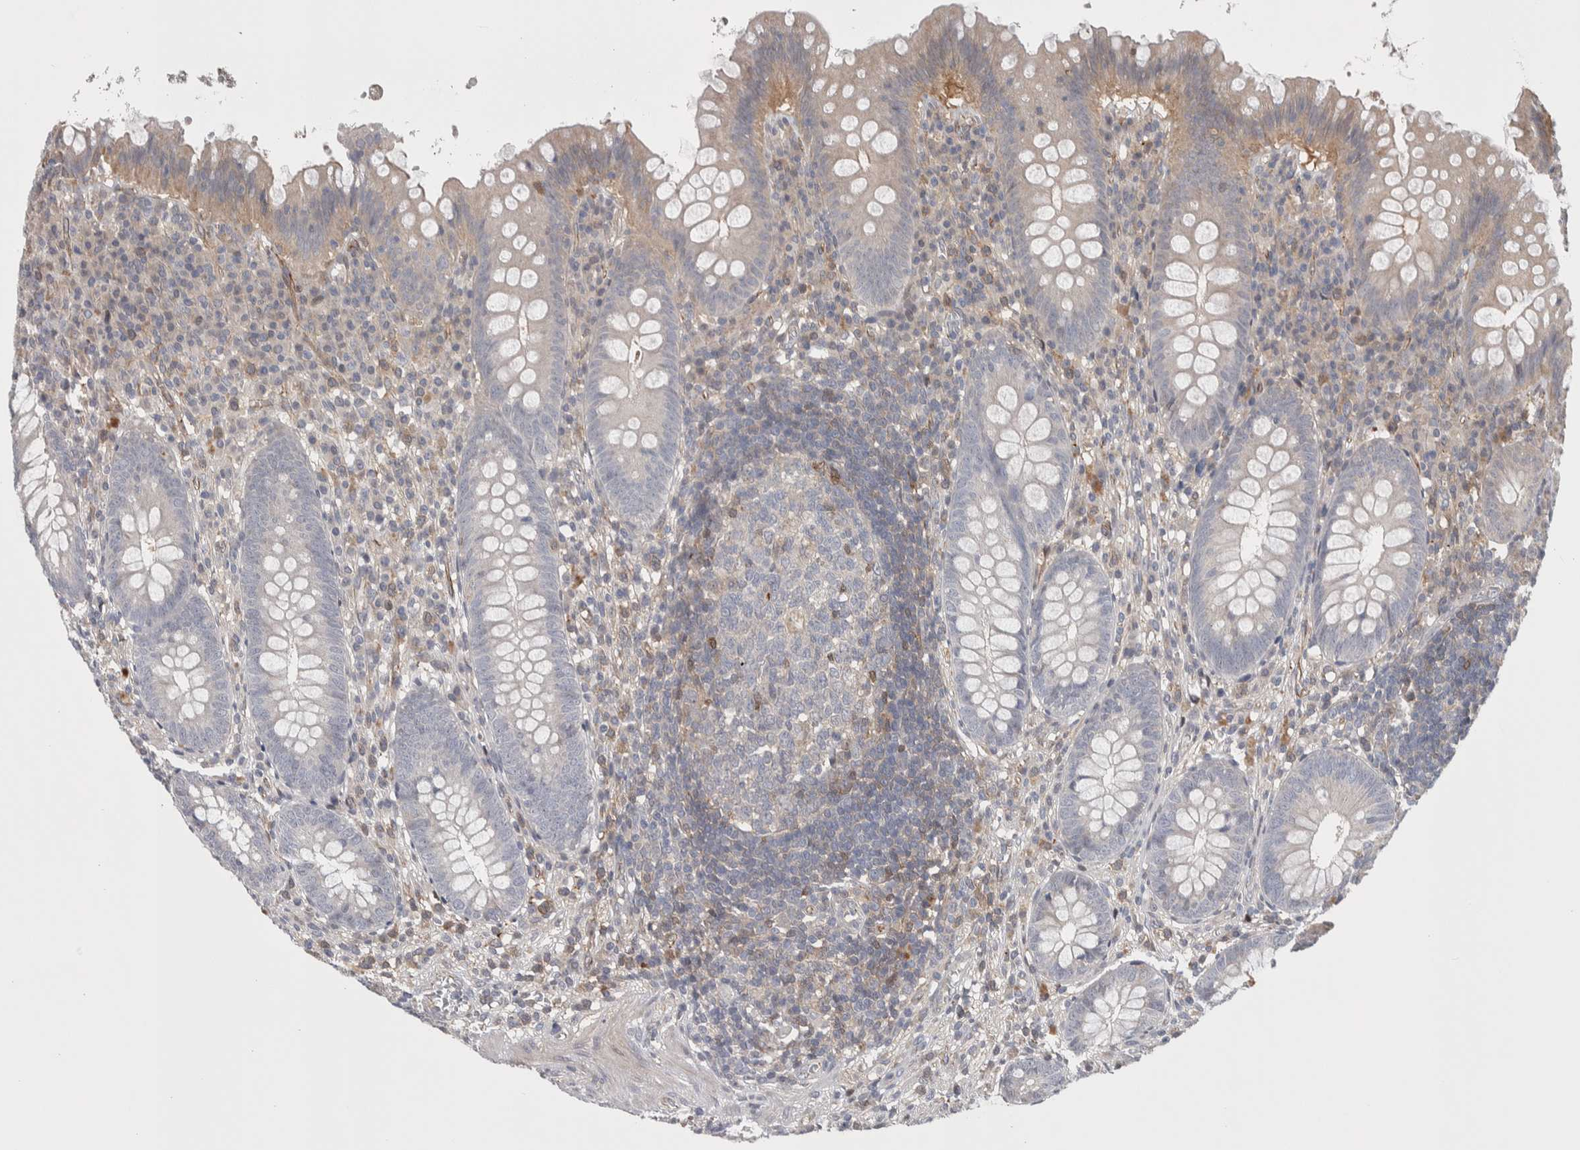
{"staining": {"intensity": "weak", "quantity": "<25%", "location": "cytoplasmic/membranous"}, "tissue": "appendix", "cell_type": "Glandular cells", "image_type": "normal", "snomed": [{"axis": "morphology", "description": "Normal tissue, NOS"}, {"axis": "topography", "description": "Appendix"}], "caption": "Immunohistochemistry (IHC) histopathology image of benign human appendix stained for a protein (brown), which demonstrates no staining in glandular cells.", "gene": "ZNF862", "patient": {"sex": "male", "age": 56}}